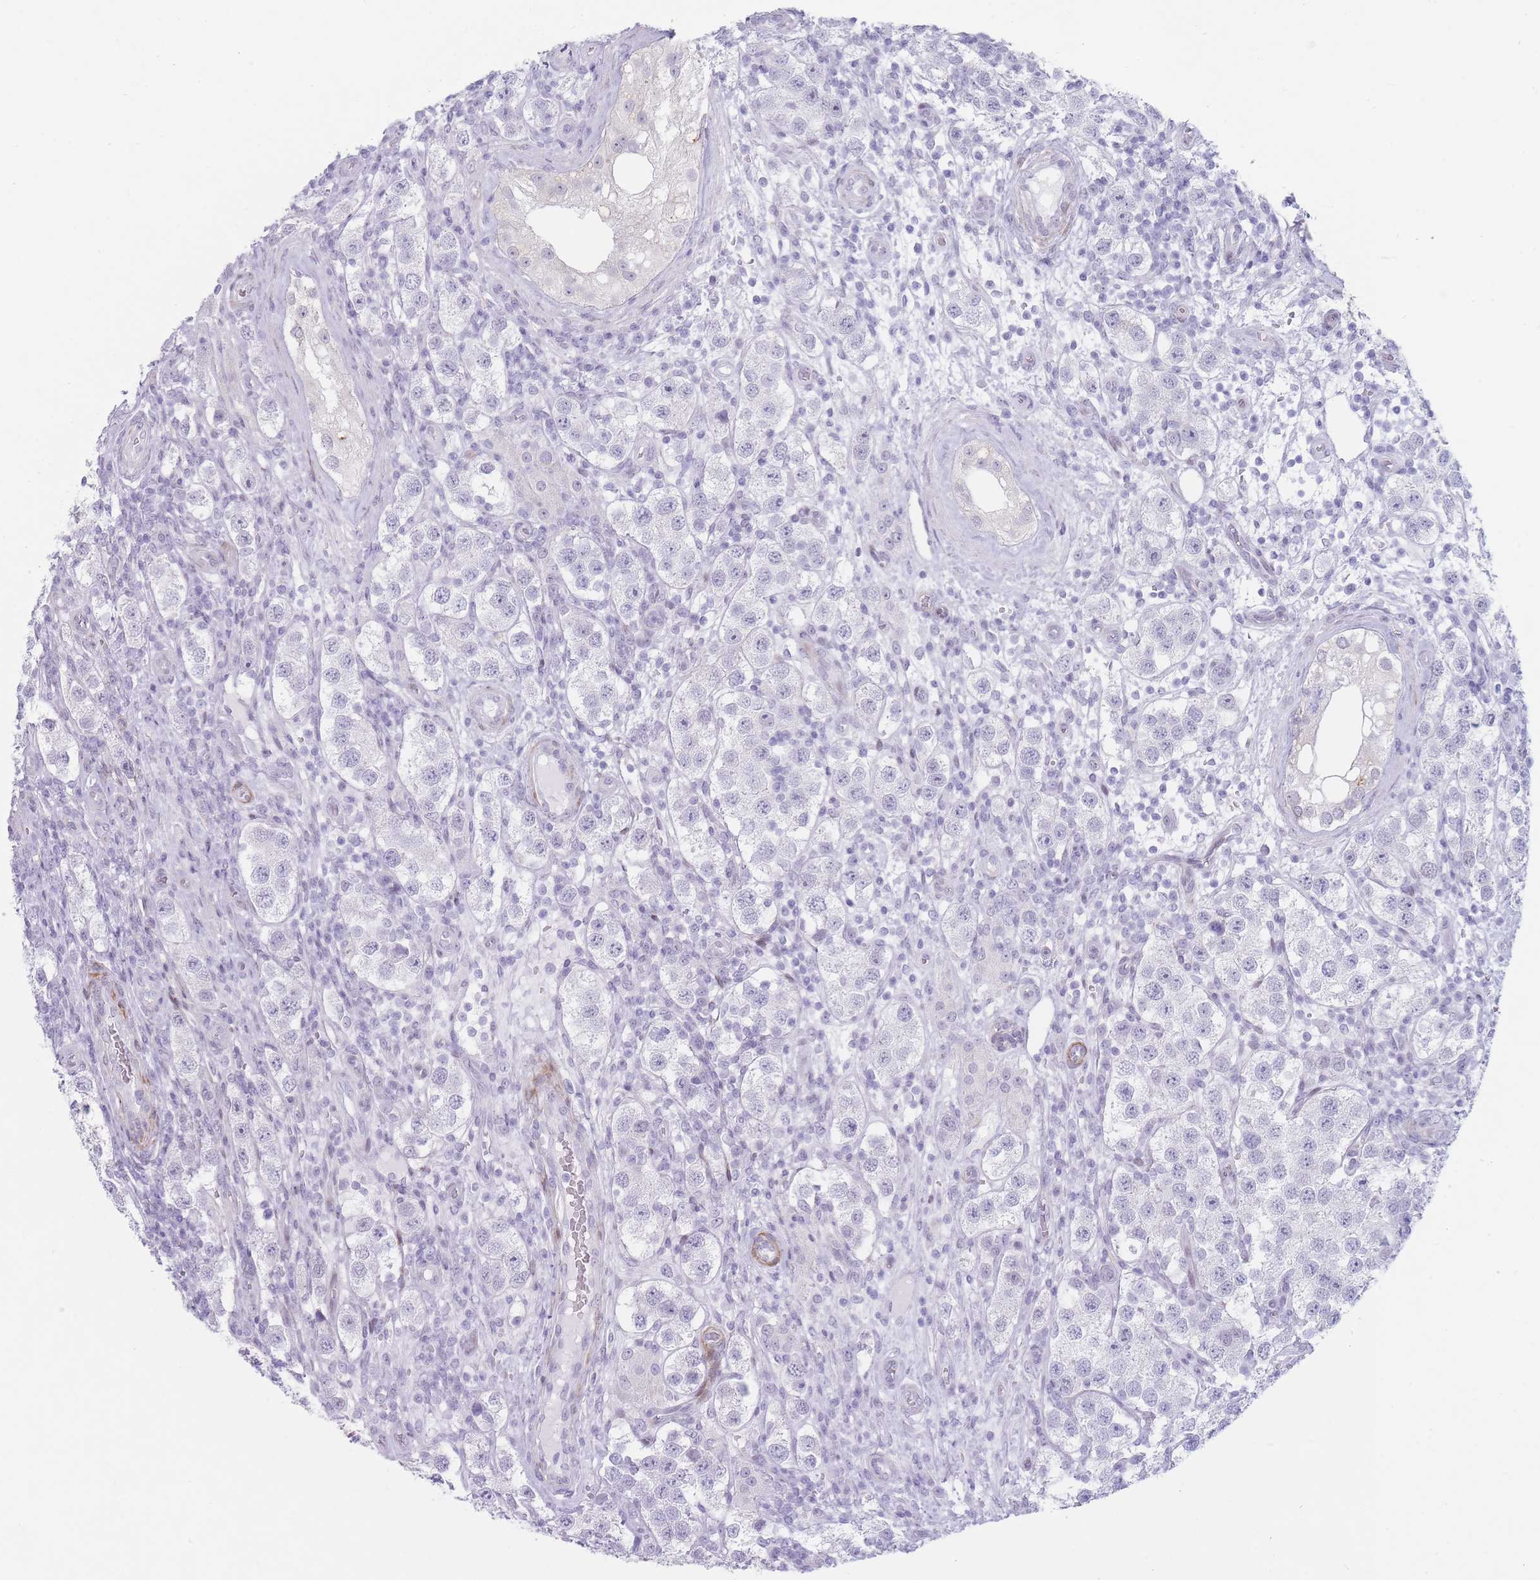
{"staining": {"intensity": "negative", "quantity": "none", "location": "none"}, "tissue": "testis cancer", "cell_type": "Tumor cells", "image_type": "cancer", "snomed": [{"axis": "morphology", "description": "Seminoma, NOS"}, {"axis": "topography", "description": "Testis"}], "caption": "A high-resolution image shows immunohistochemistry (IHC) staining of testis cancer, which reveals no significant staining in tumor cells. (Brightfield microscopy of DAB (3,3'-diaminobenzidine) immunohistochemistry at high magnification).", "gene": "IFNA6", "patient": {"sex": "male", "age": 37}}